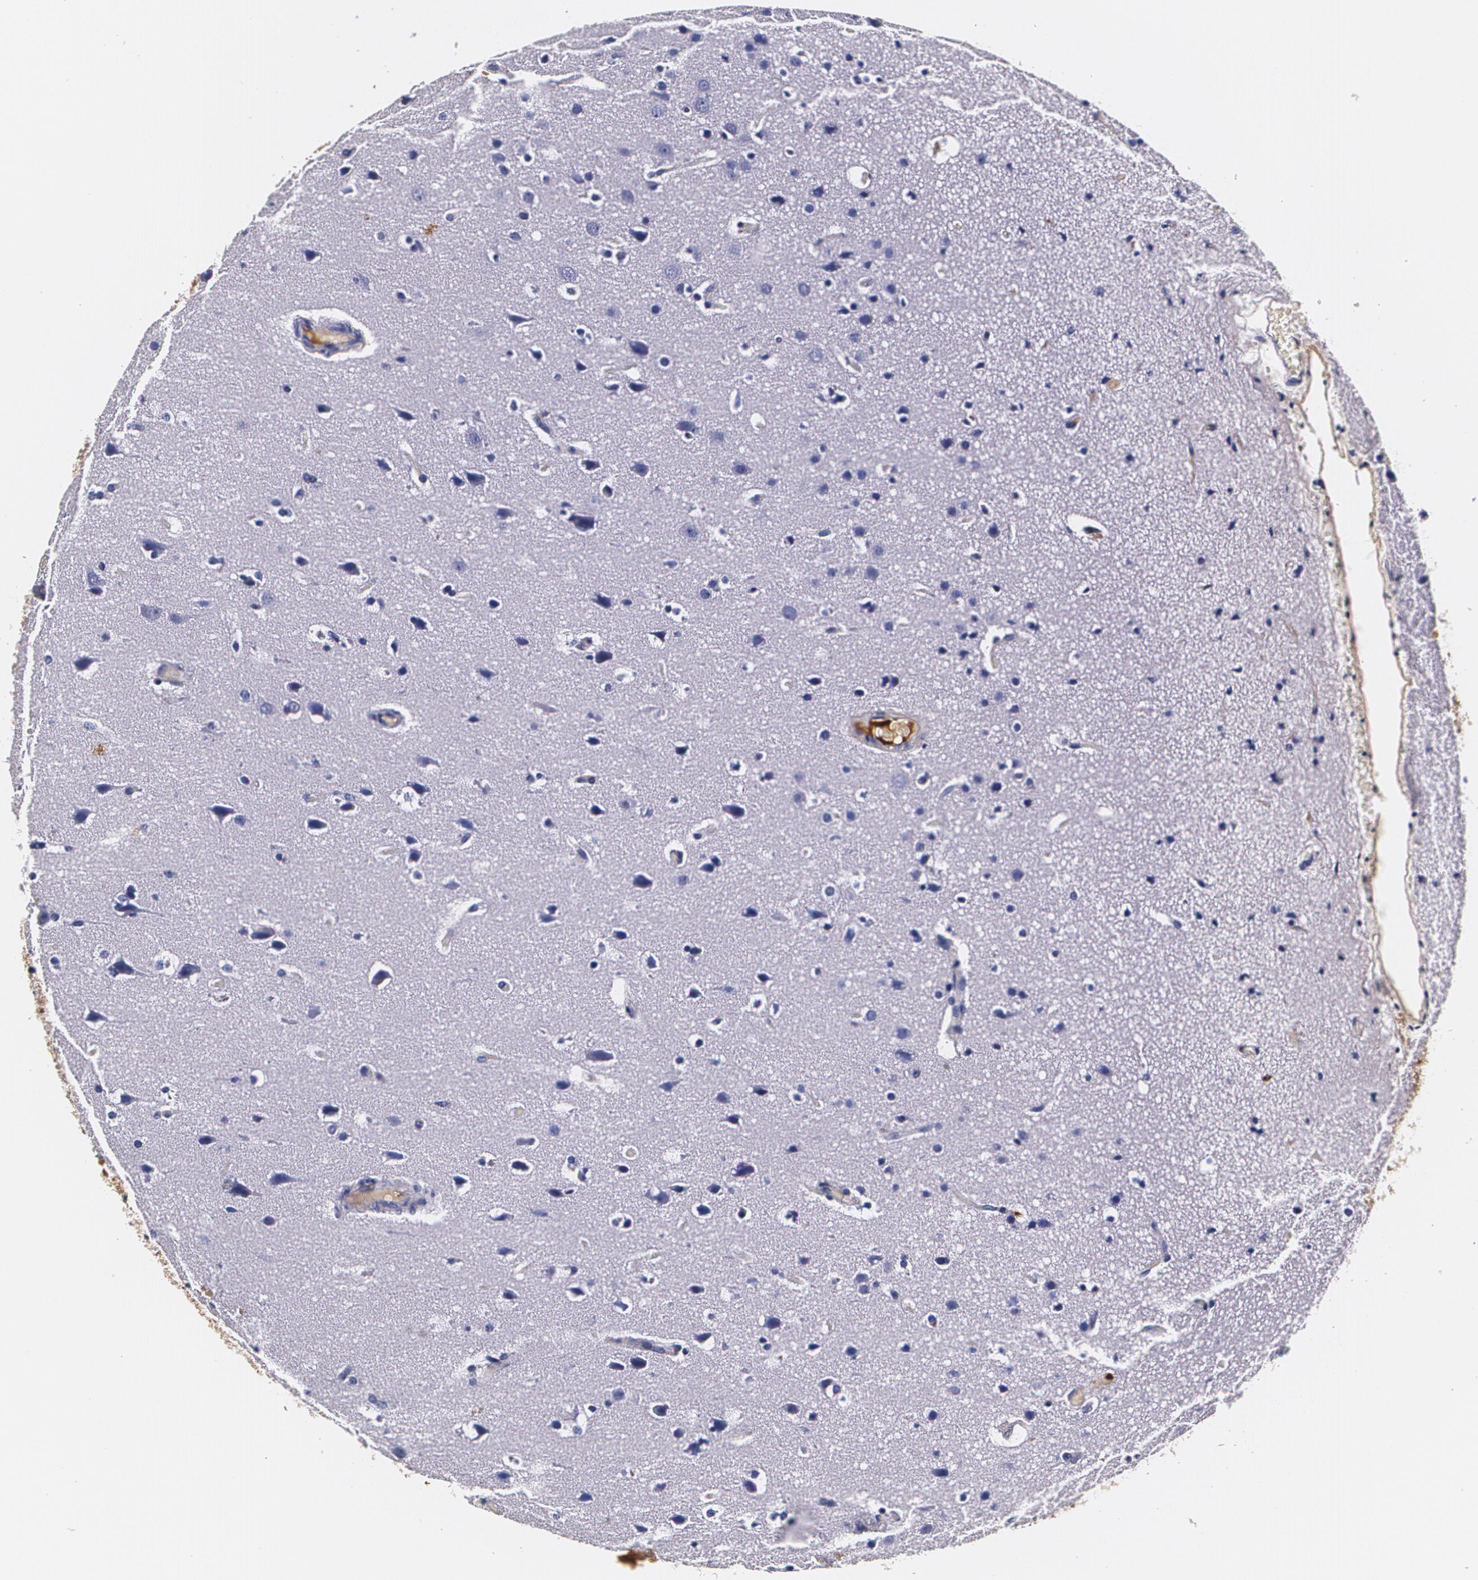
{"staining": {"intensity": "negative", "quantity": "none", "location": "none"}, "tissue": "glioma", "cell_type": "Tumor cells", "image_type": "cancer", "snomed": [{"axis": "morphology", "description": "Glioma, malignant, Low grade"}, {"axis": "topography", "description": "Cerebral cortex"}], "caption": "Glioma was stained to show a protein in brown. There is no significant expression in tumor cells.", "gene": "TTR", "patient": {"sex": "female", "age": 47}}